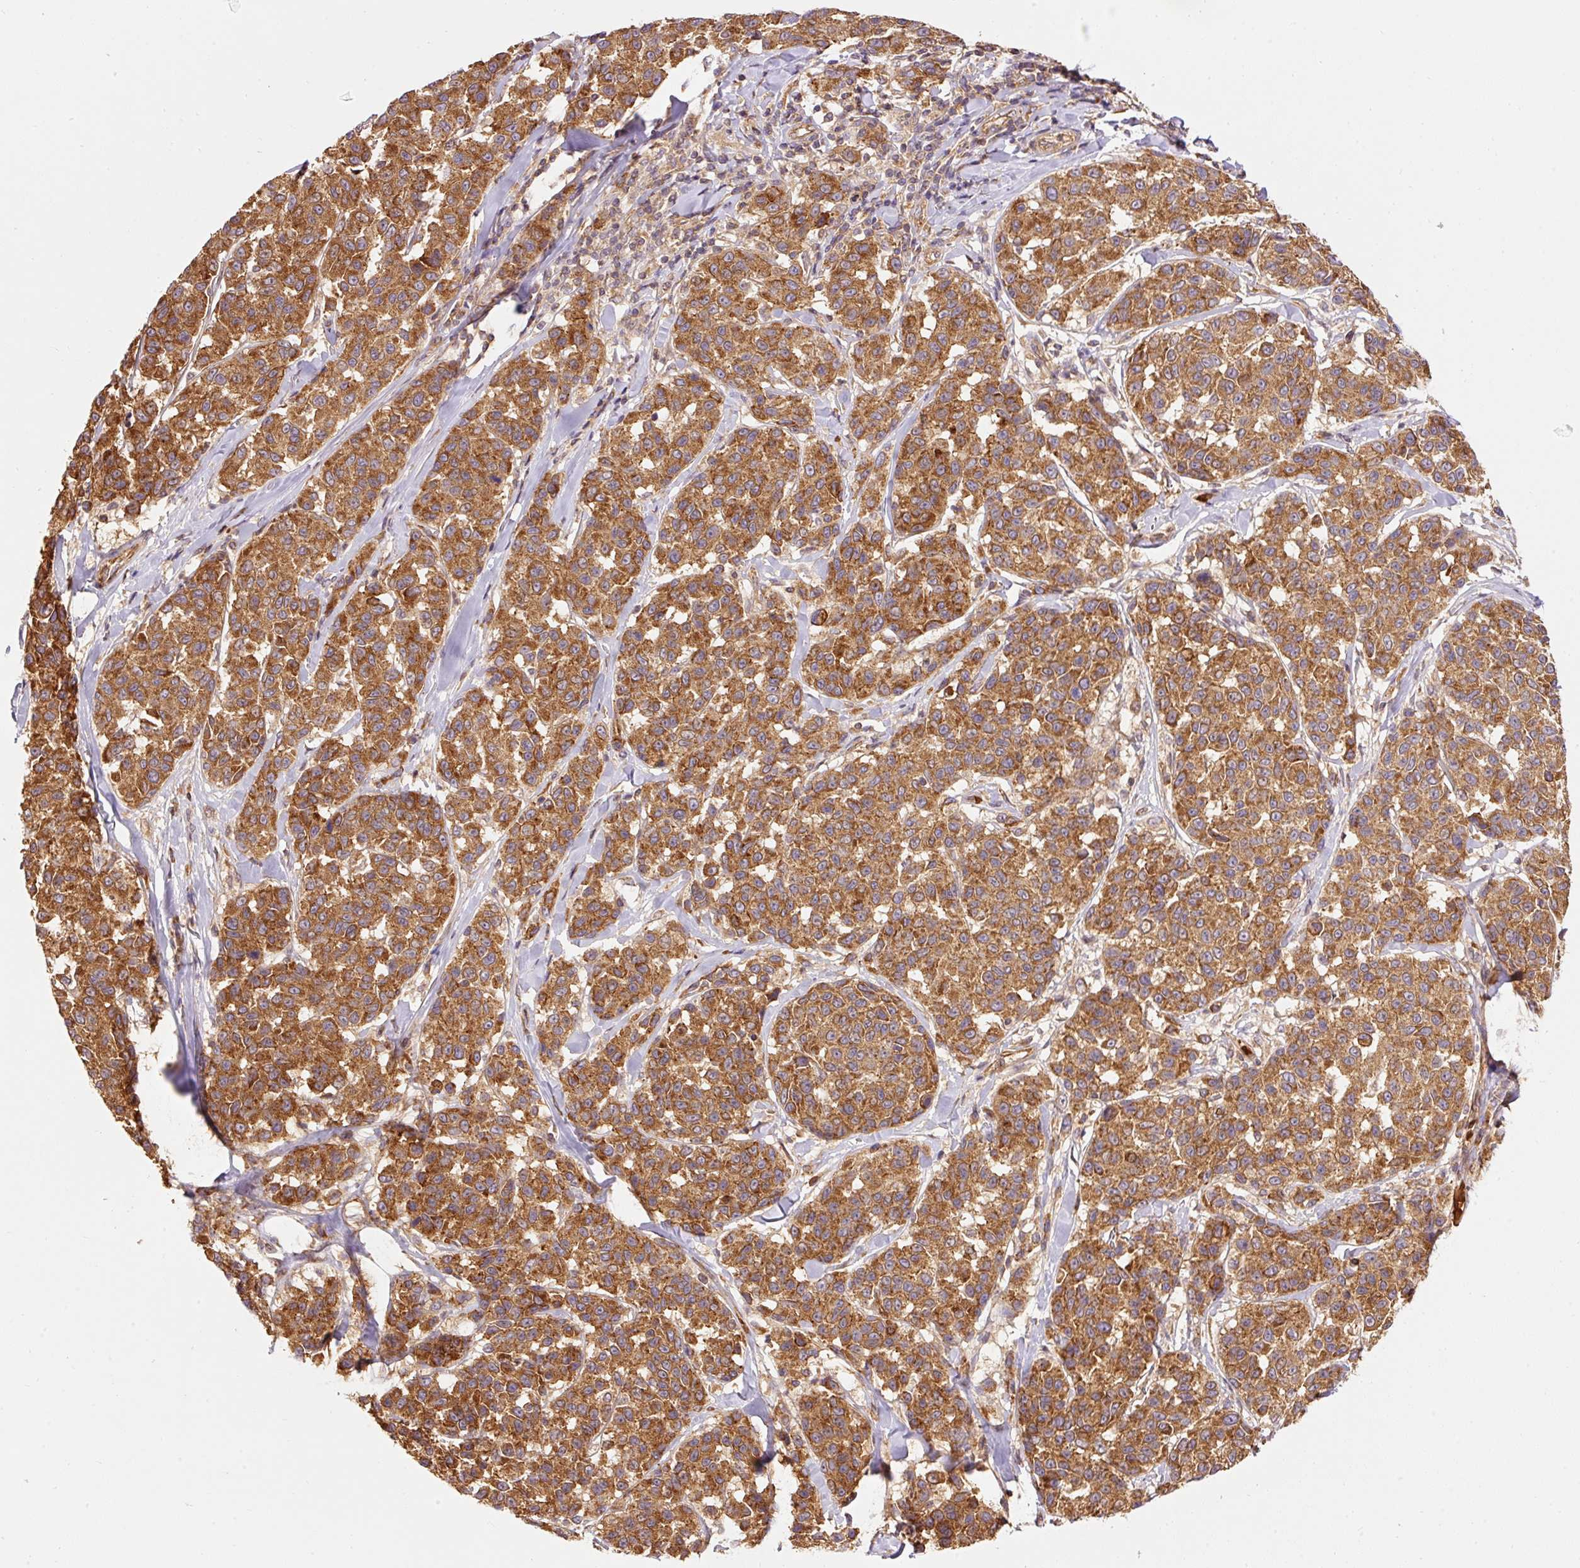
{"staining": {"intensity": "strong", "quantity": ">75%", "location": "cytoplasmic/membranous"}, "tissue": "melanoma", "cell_type": "Tumor cells", "image_type": "cancer", "snomed": [{"axis": "morphology", "description": "Malignant melanoma, NOS"}, {"axis": "topography", "description": "Skin"}], "caption": "Immunohistochemical staining of human melanoma shows high levels of strong cytoplasmic/membranous protein staining in about >75% of tumor cells.", "gene": "ADCY4", "patient": {"sex": "female", "age": 66}}